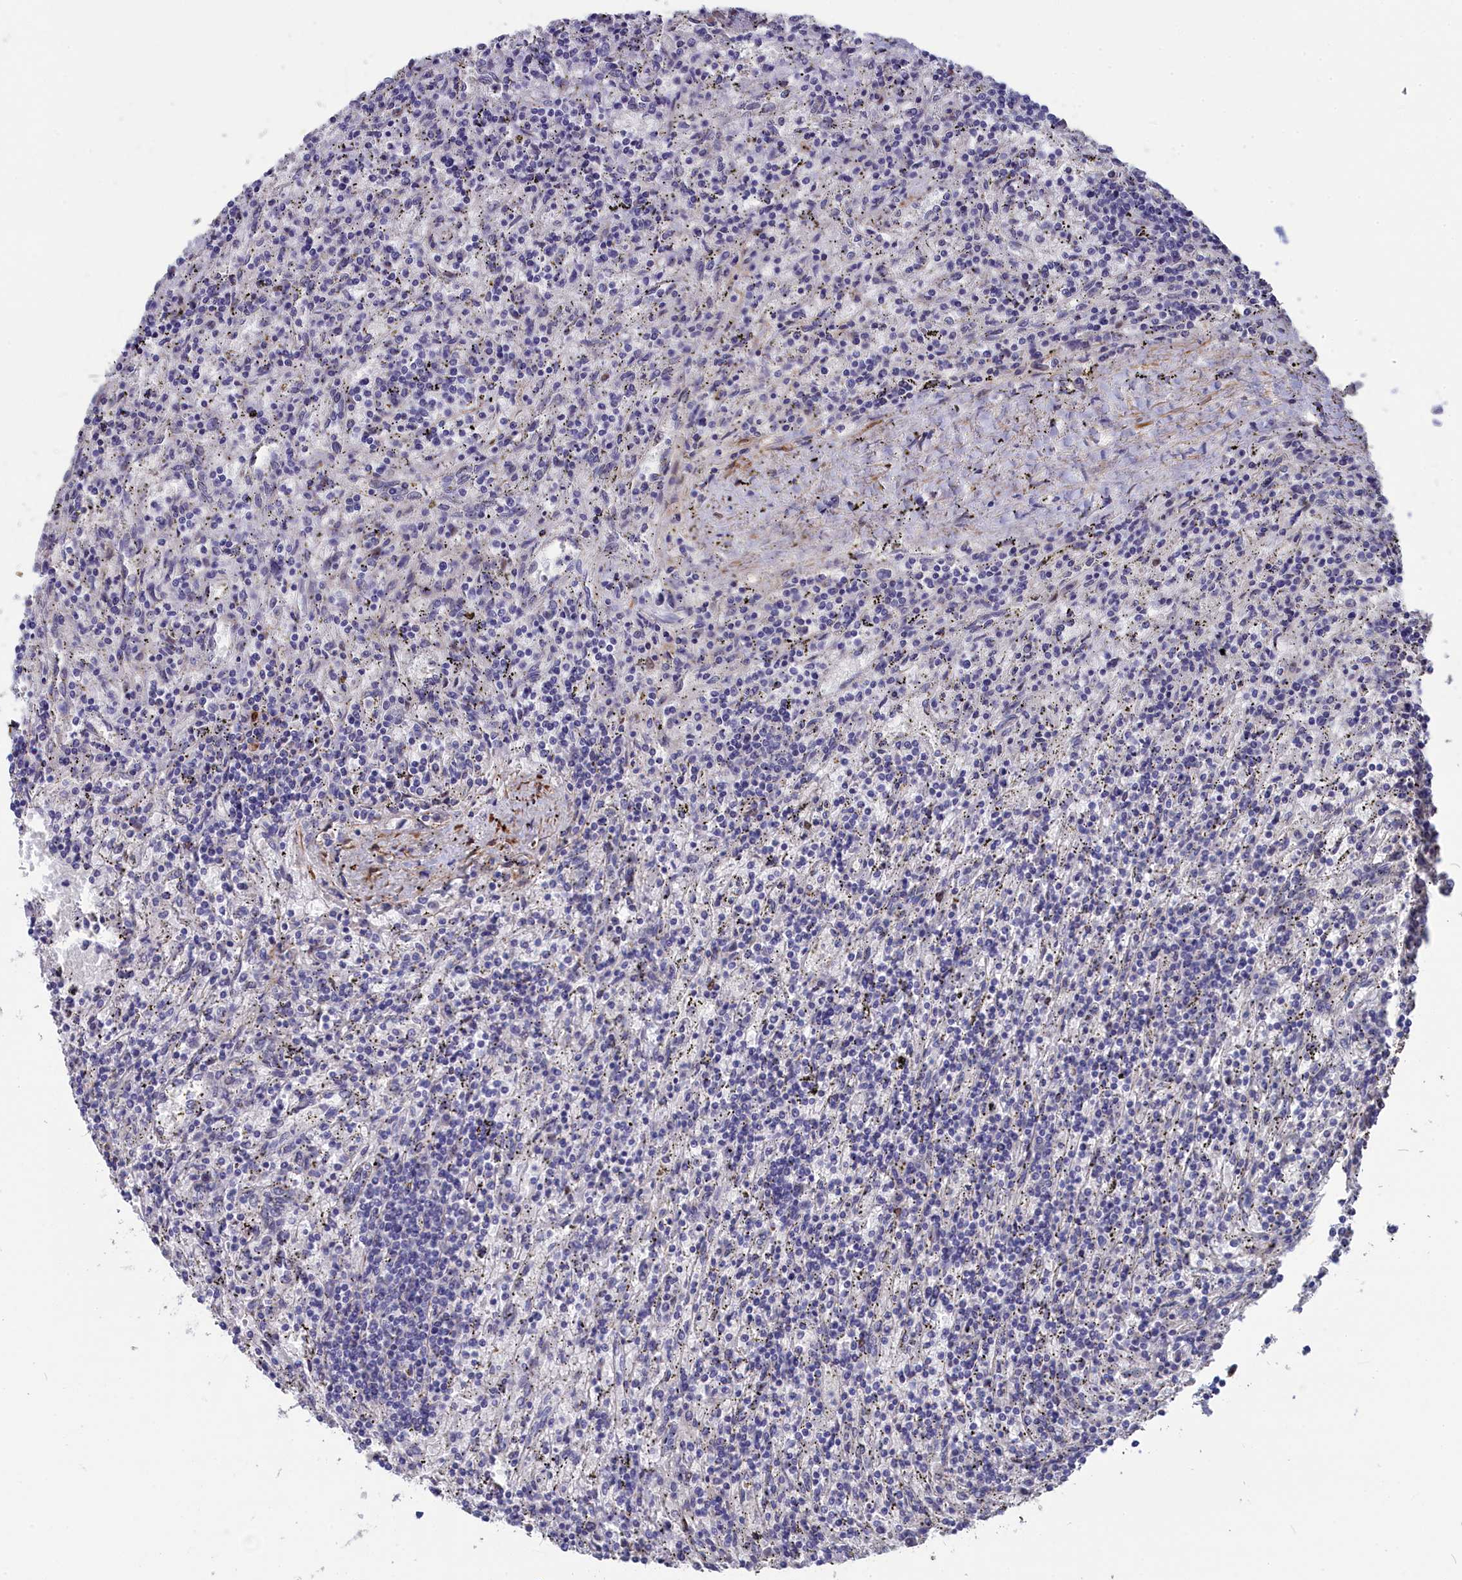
{"staining": {"intensity": "negative", "quantity": "none", "location": "none"}, "tissue": "lymphoma", "cell_type": "Tumor cells", "image_type": "cancer", "snomed": [{"axis": "morphology", "description": "Malignant lymphoma, non-Hodgkin's type, Low grade"}, {"axis": "topography", "description": "Spleen"}], "caption": "Lymphoma was stained to show a protein in brown. There is no significant expression in tumor cells. (DAB (3,3'-diaminobenzidine) immunohistochemistry (IHC) visualized using brightfield microscopy, high magnification).", "gene": "TUBGCP4", "patient": {"sex": "male", "age": 76}}